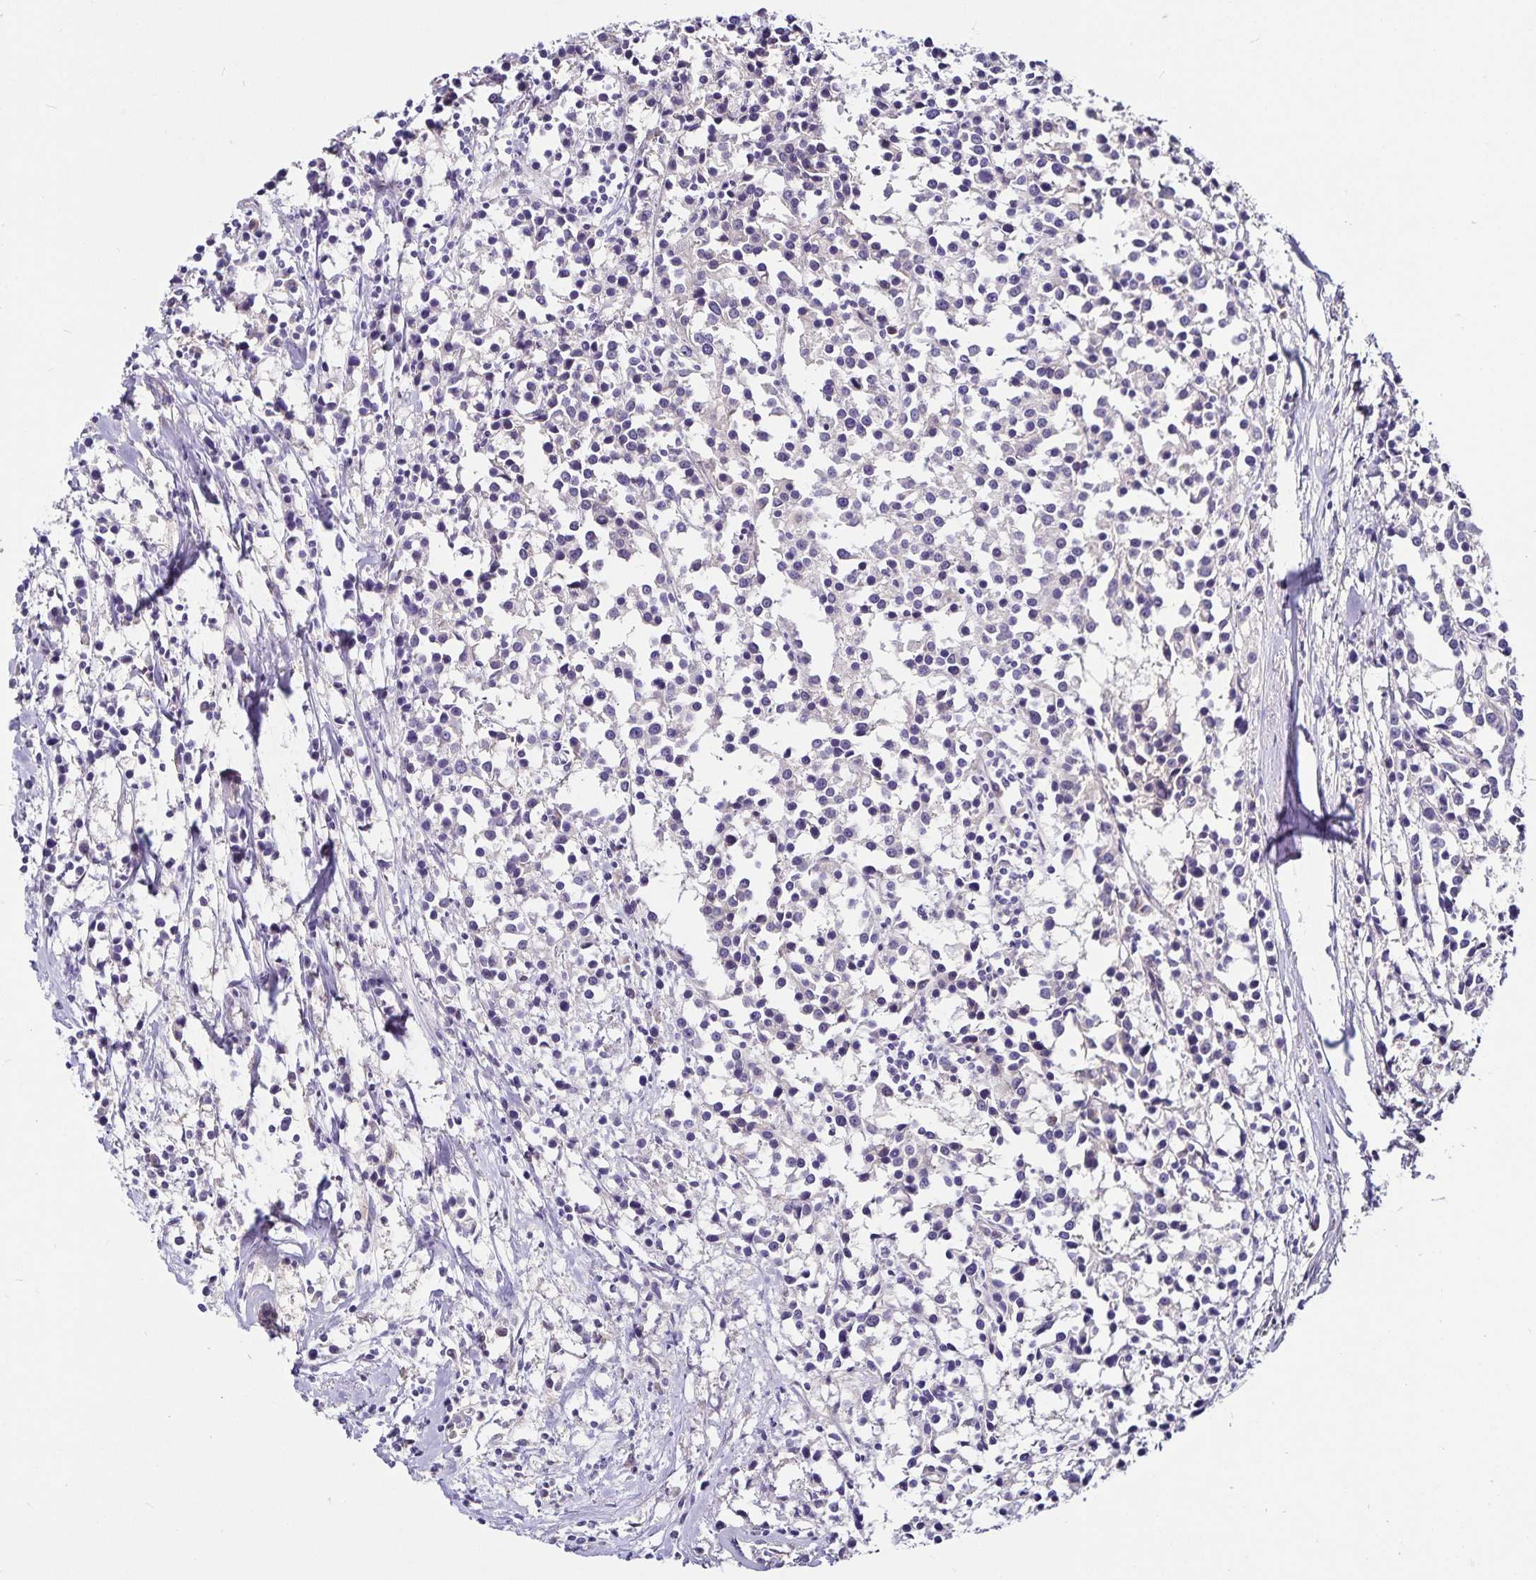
{"staining": {"intensity": "negative", "quantity": "none", "location": "none"}, "tissue": "breast cancer", "cell_type": "Tumor cells", "image_type": "cancer", "snomed": [{"axis": "morphology", "description": "Duct carcinoma"}, {"axis": "topography", "description": "Breast"}], "caption": "The histopathology image demonstrates no significant positivity in tumor cells of breast cancer (invasive ductal carcinoma). (Stains: DAB (3,3'-diaminobenzidine) immunohistochemistry with hematoxylin counter stain, Microscopy: brightfield microscopy at high magnification).", "gene": "GNG12", "patient": {"sex": "female", "age": 80}}